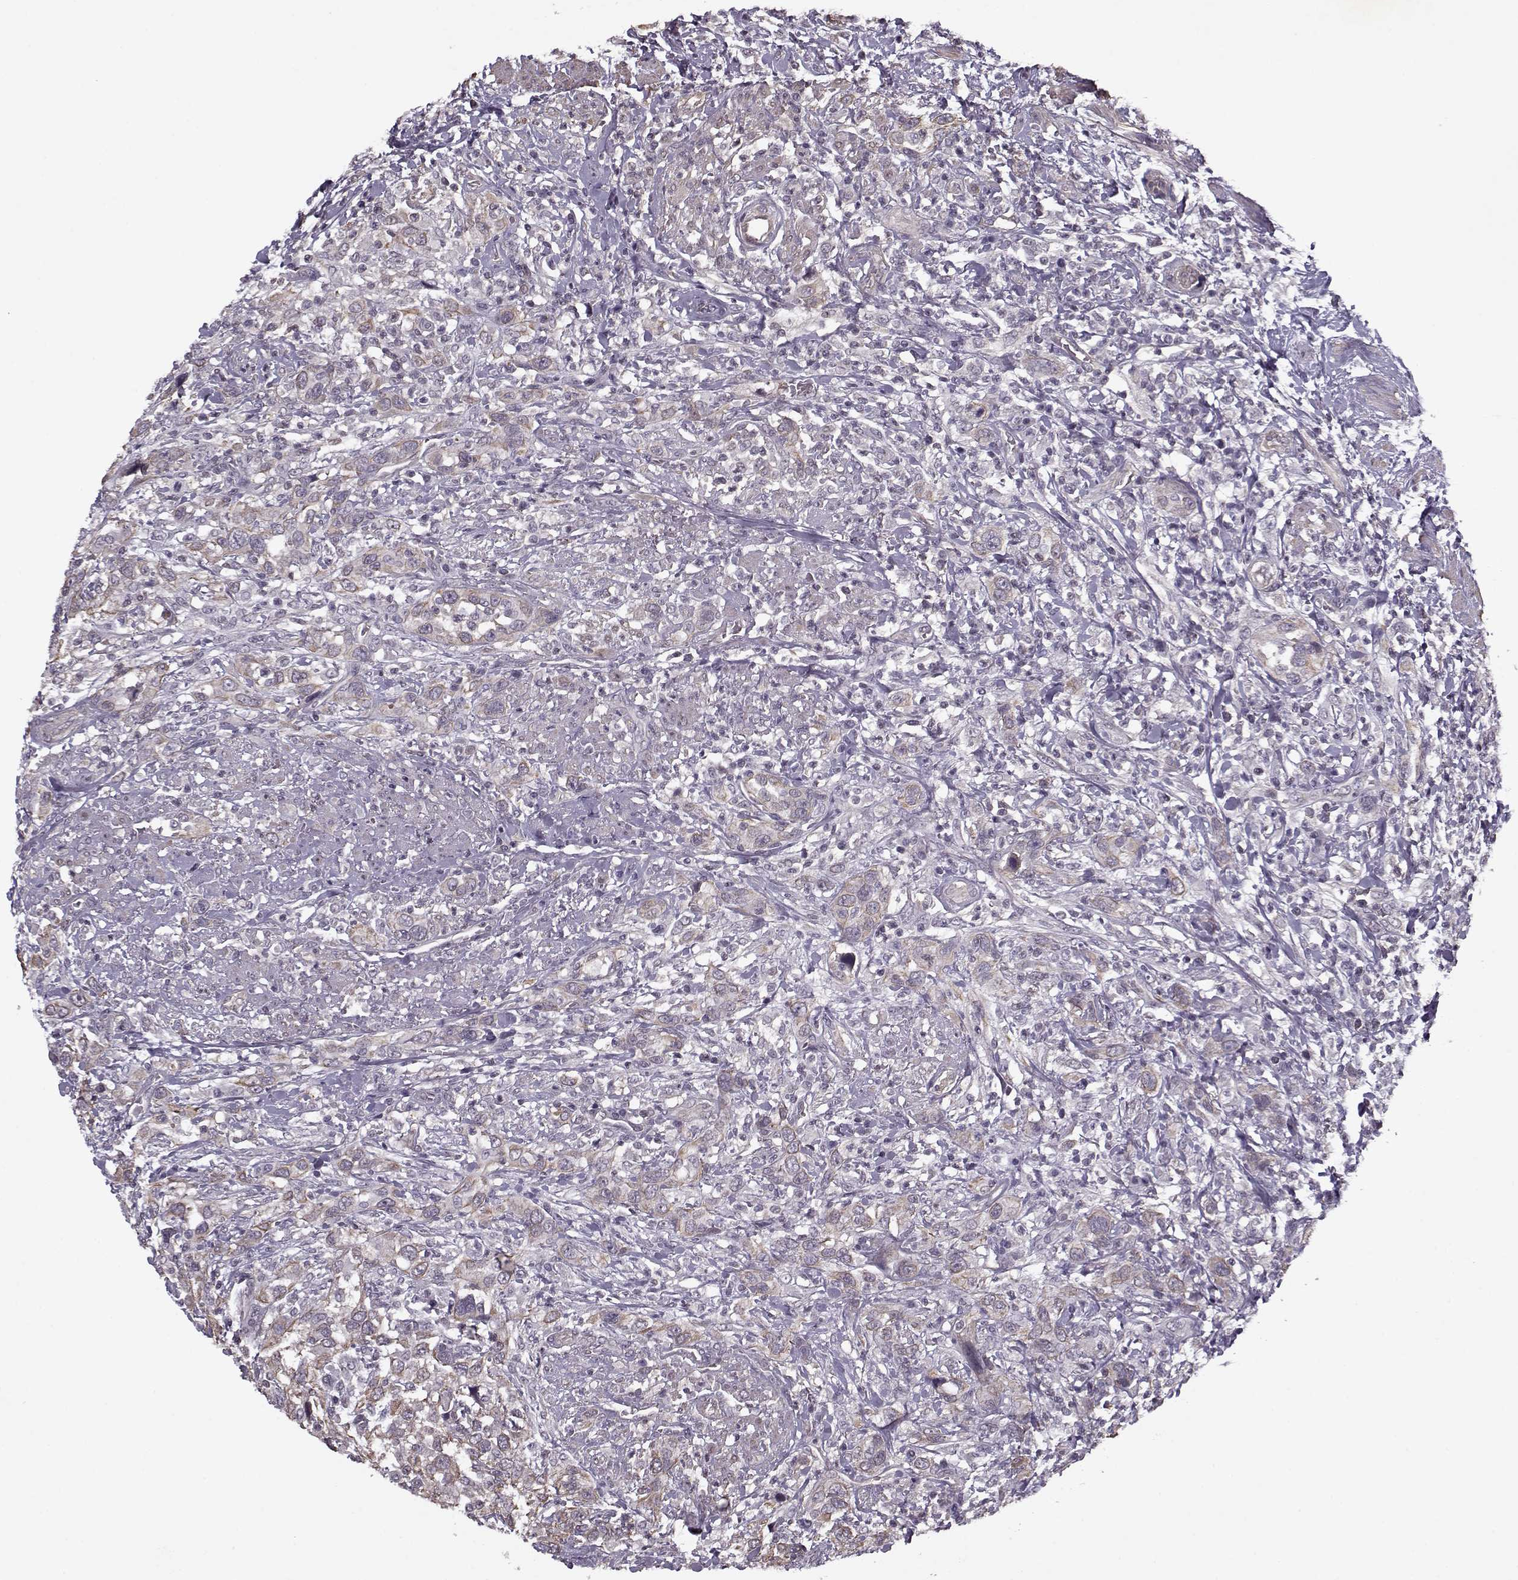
{"staining": {"intensity": "weak", "quantity": ">75%", "location": "cytoplasmic/membranous"}, "tissue": "urothelial cancer", "cell_type": "Tumor cells", "image_type": "cancer", "snomed": [{"axis": "morphology", "description": "Urothelial carcinoma, NOS"}, {"axis": "morphology", "description": "Urothelial carcinoma, High grade"}, {"axis": "topography", "description": "Urinary bladder"}], "caption": "Urothelial cancer was stained to show a protein in brown. There is low levels of weak cytoplasmic/membranous expression in about >75% of tumor cells. Using DAB (3,3'-diaminobenzidine) (brown) and hematoxylin (blue) stains, captured at high magnification using brightfield microscopy.", "gene": "KRT9", "patient": {"sex": "female", "age": 64}}